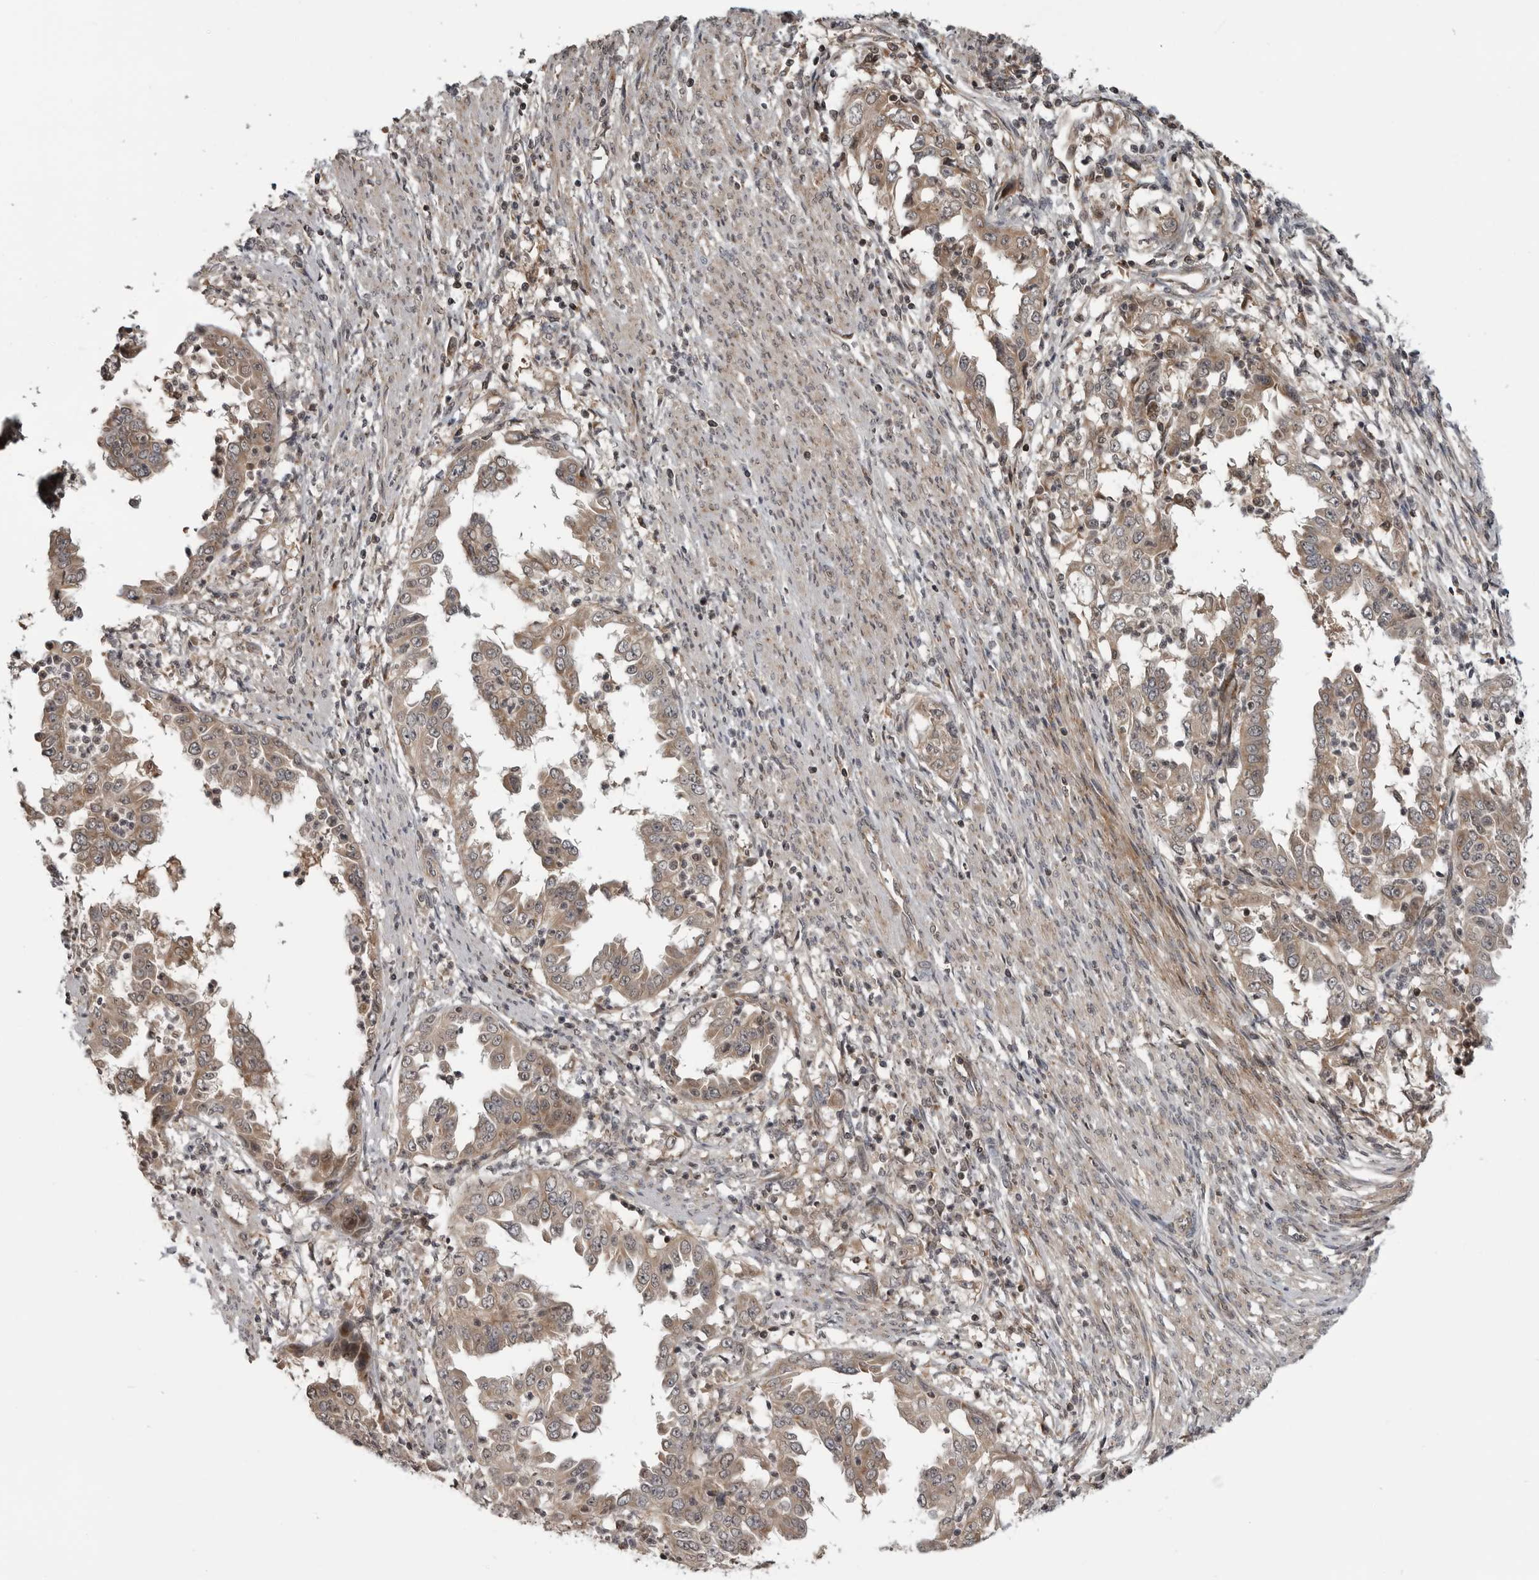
{"staining": {"intensity": "moderate", "quantity": ">75%", "location": "cytoplasmic/membranous"}, "tissue": "endometrial cancer", "cell_type": "Tumor cells", "image_type": "cancer", "snomed": [{"axis": "morphology", "description": "Adenocarcinoma, NOS"}, {"axis": "topography", "description": "Endometrium"}], "caption": "Immunohistochemistry (IHC) histopathology image of neoplastic tissue: adenocarcinoma (endometrial) stained using IHC demonstrates medium levels of moderate protein expression localized specifically in the cytoplasmic/membranous of tumor cells, appearing as a cytoplasmic/membranous brown color.", "gene": "FAAP100", "patient": {"sex": "female", "age": 85}}